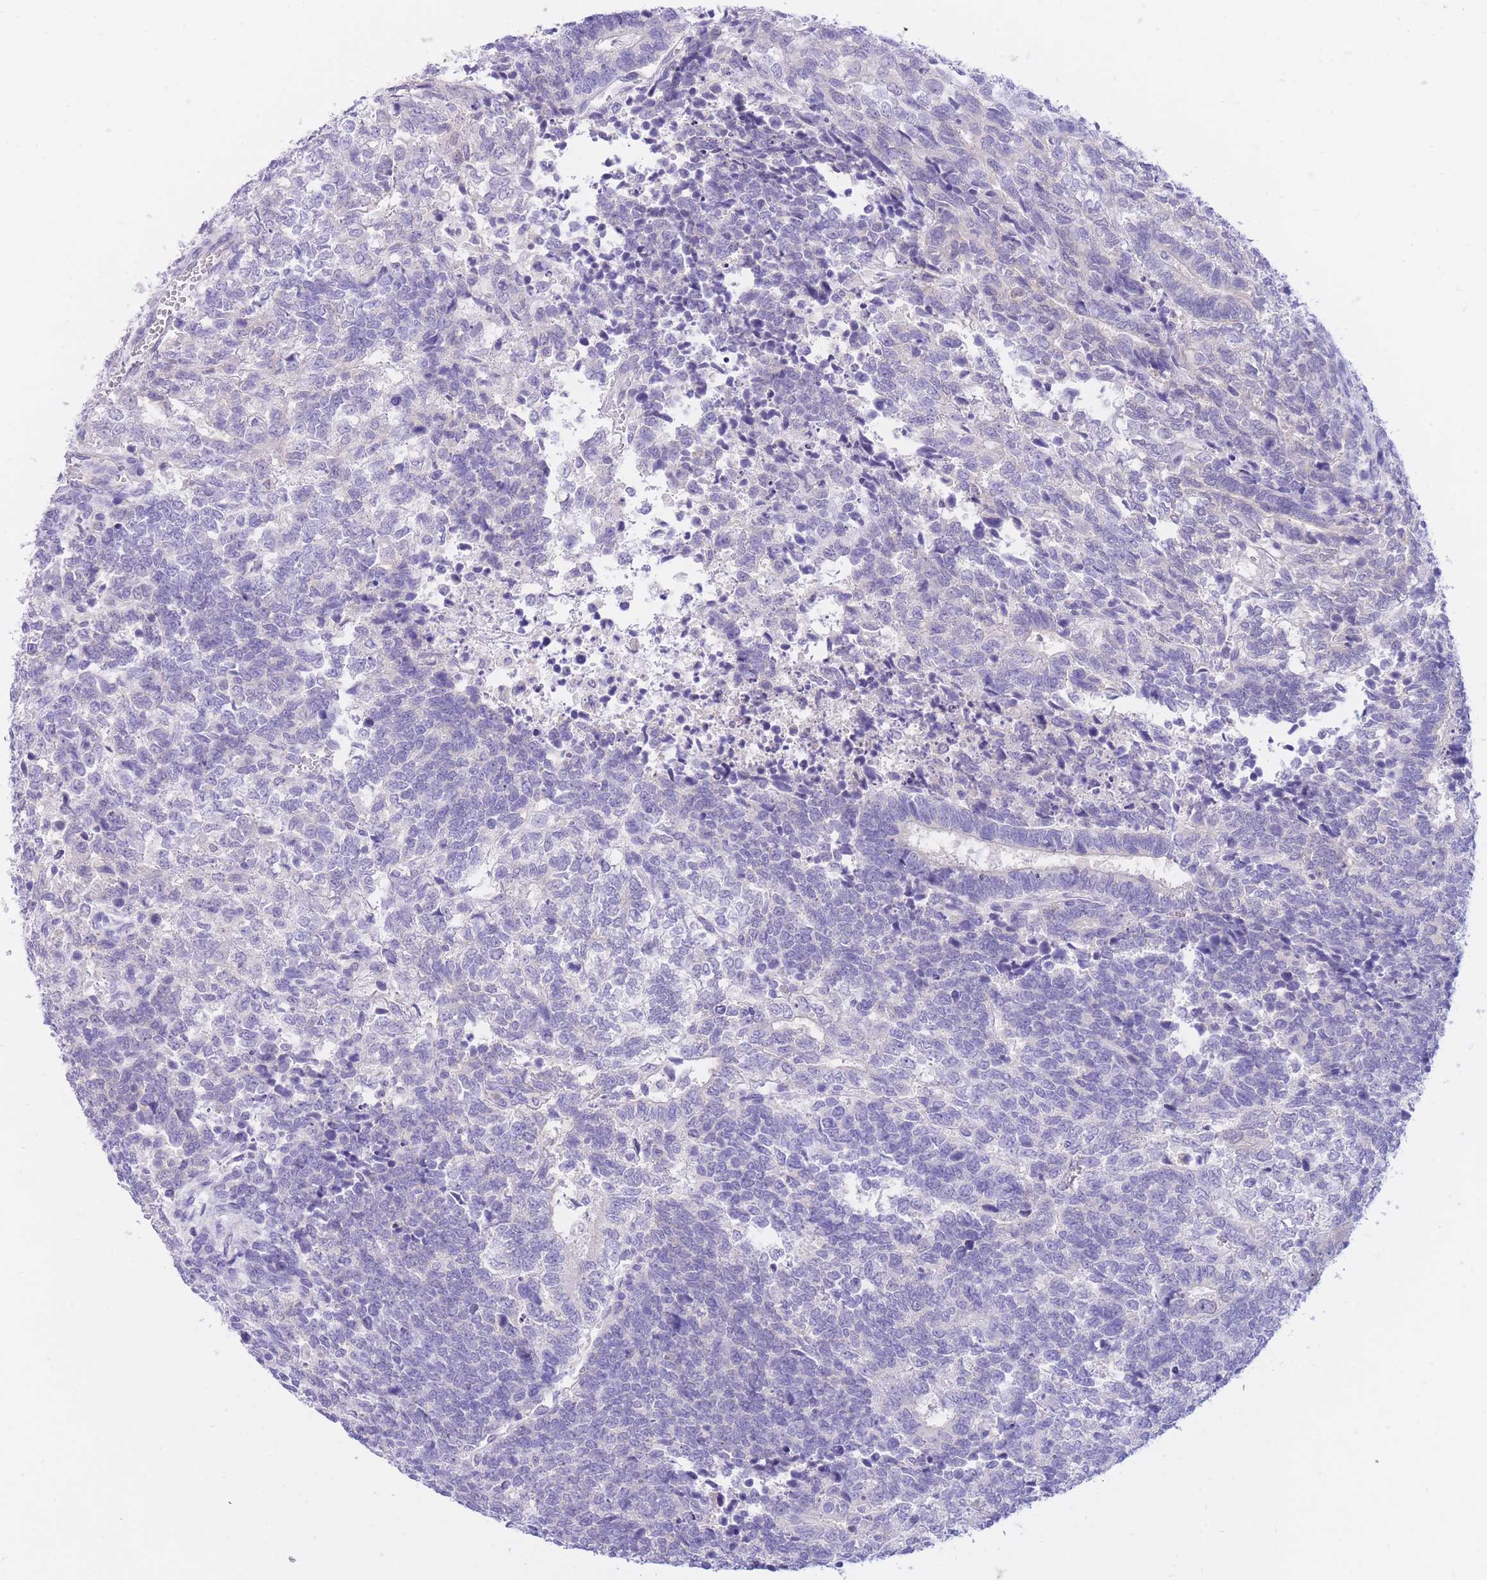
{"staining": {"intensity": "negative", "quantity": "none", "location": "none"}, "tissue": "testis cancer", "cell_type": "Tumor cells", "image_type": "cancer", "snomed": [{"axis": "morphology", "description": "Carcinoma, Embryonal, NOS"}, {"axis": "topography", "description": "Testis"}], "caption": "This is a micrograph of IHC staining of testis embryonal carcinoma, which shows no staining in tumor cells.", "gene": "SULT1A1", "patient": {"sex": "male", "age": 23}}